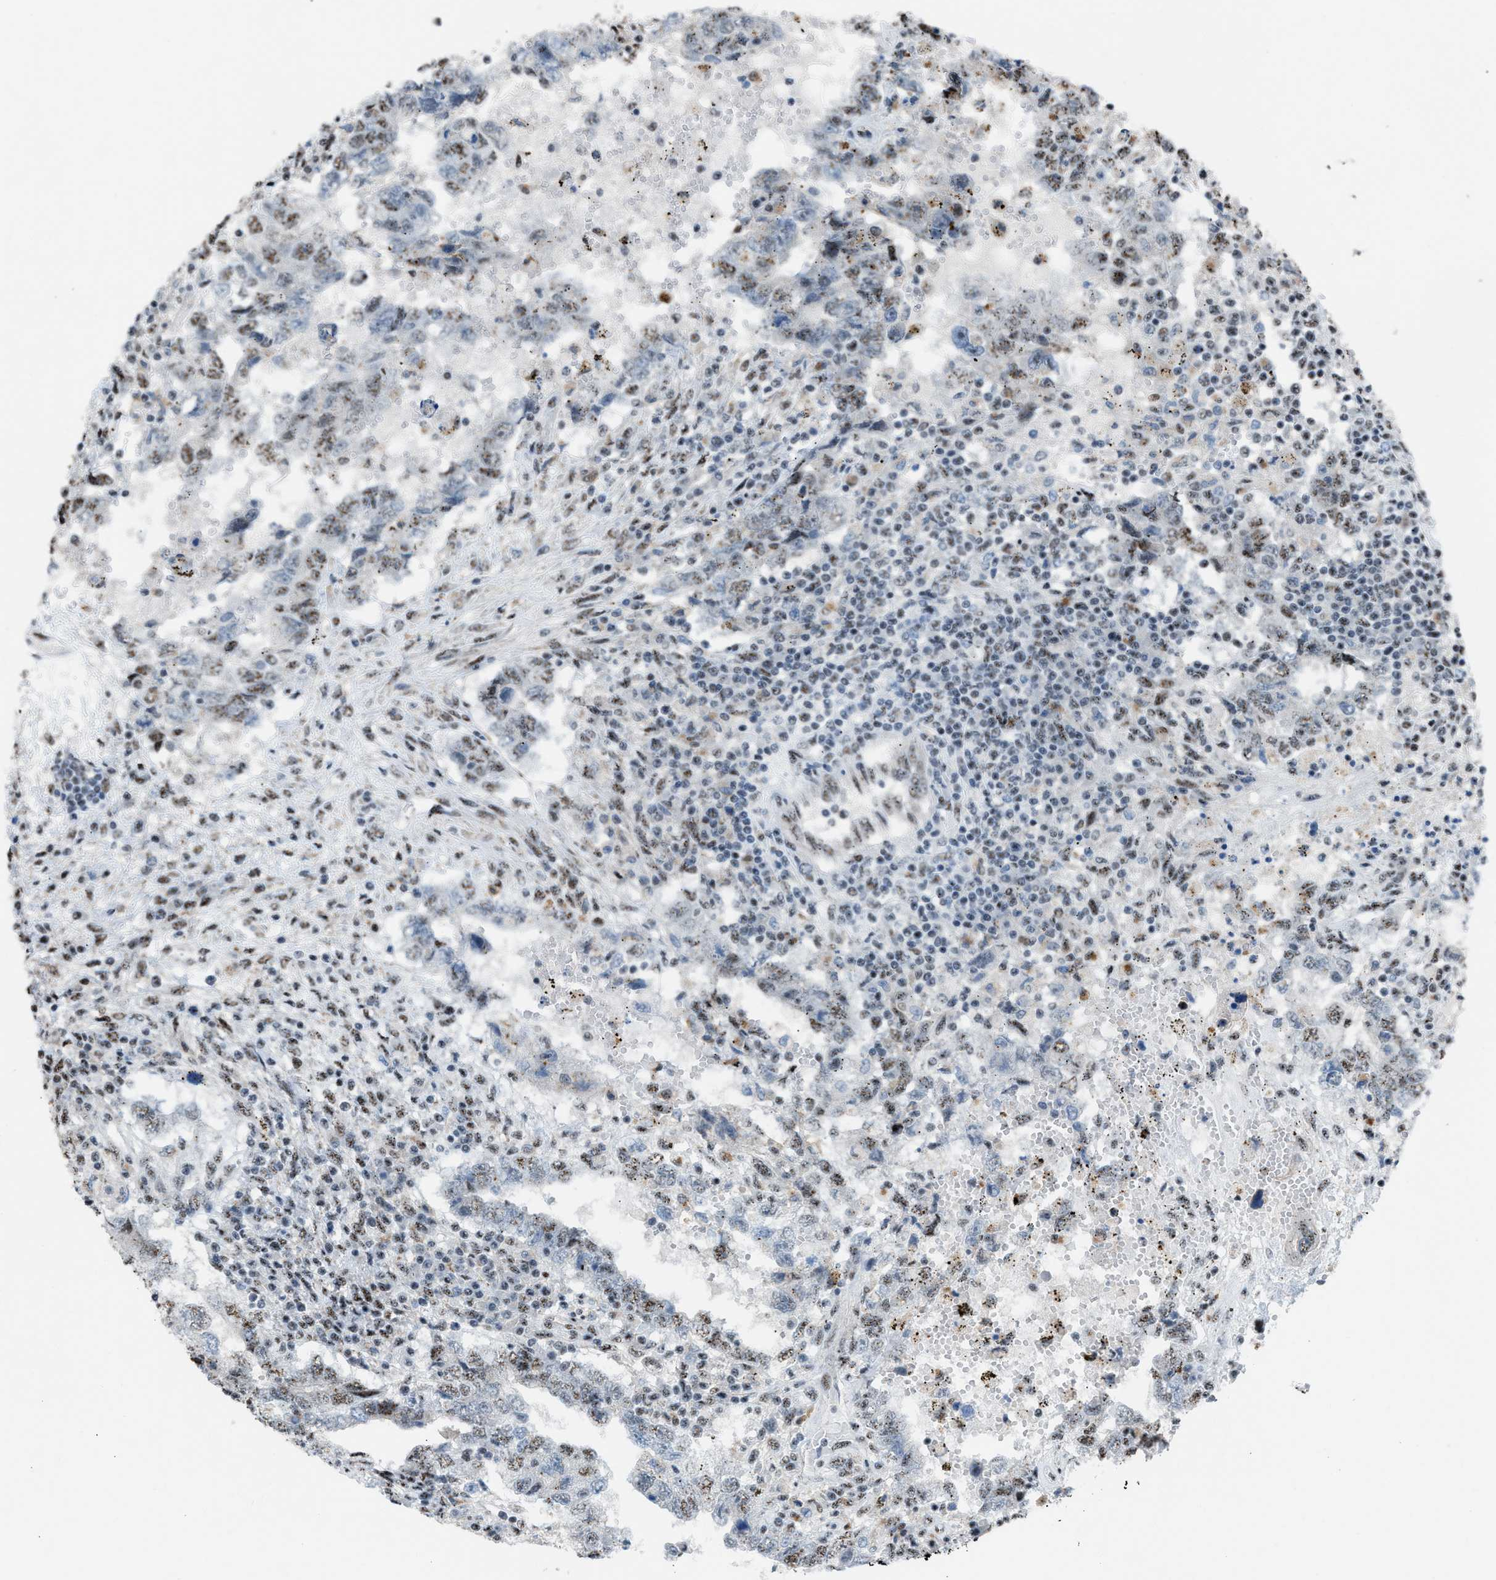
{"staining": {"intensity": "weak", "quantity": "25%-75%", "location": "nuclear"}, "tissue": "testis cancer", "cell_type": "Tumor cells", "image_type": "cancer", "snomed": [{"axis": "morphology", "description": "Carcinoma, Embryonal, NOS"}, {"axis": "topography", "description": "Testis"}], "caption": "Weak nuclear positivity is identified in approximately 25%-75% of tumor cells in testis cancer.", "gene": "CENPP", "patient": {"sex": "male", "age": 26}}